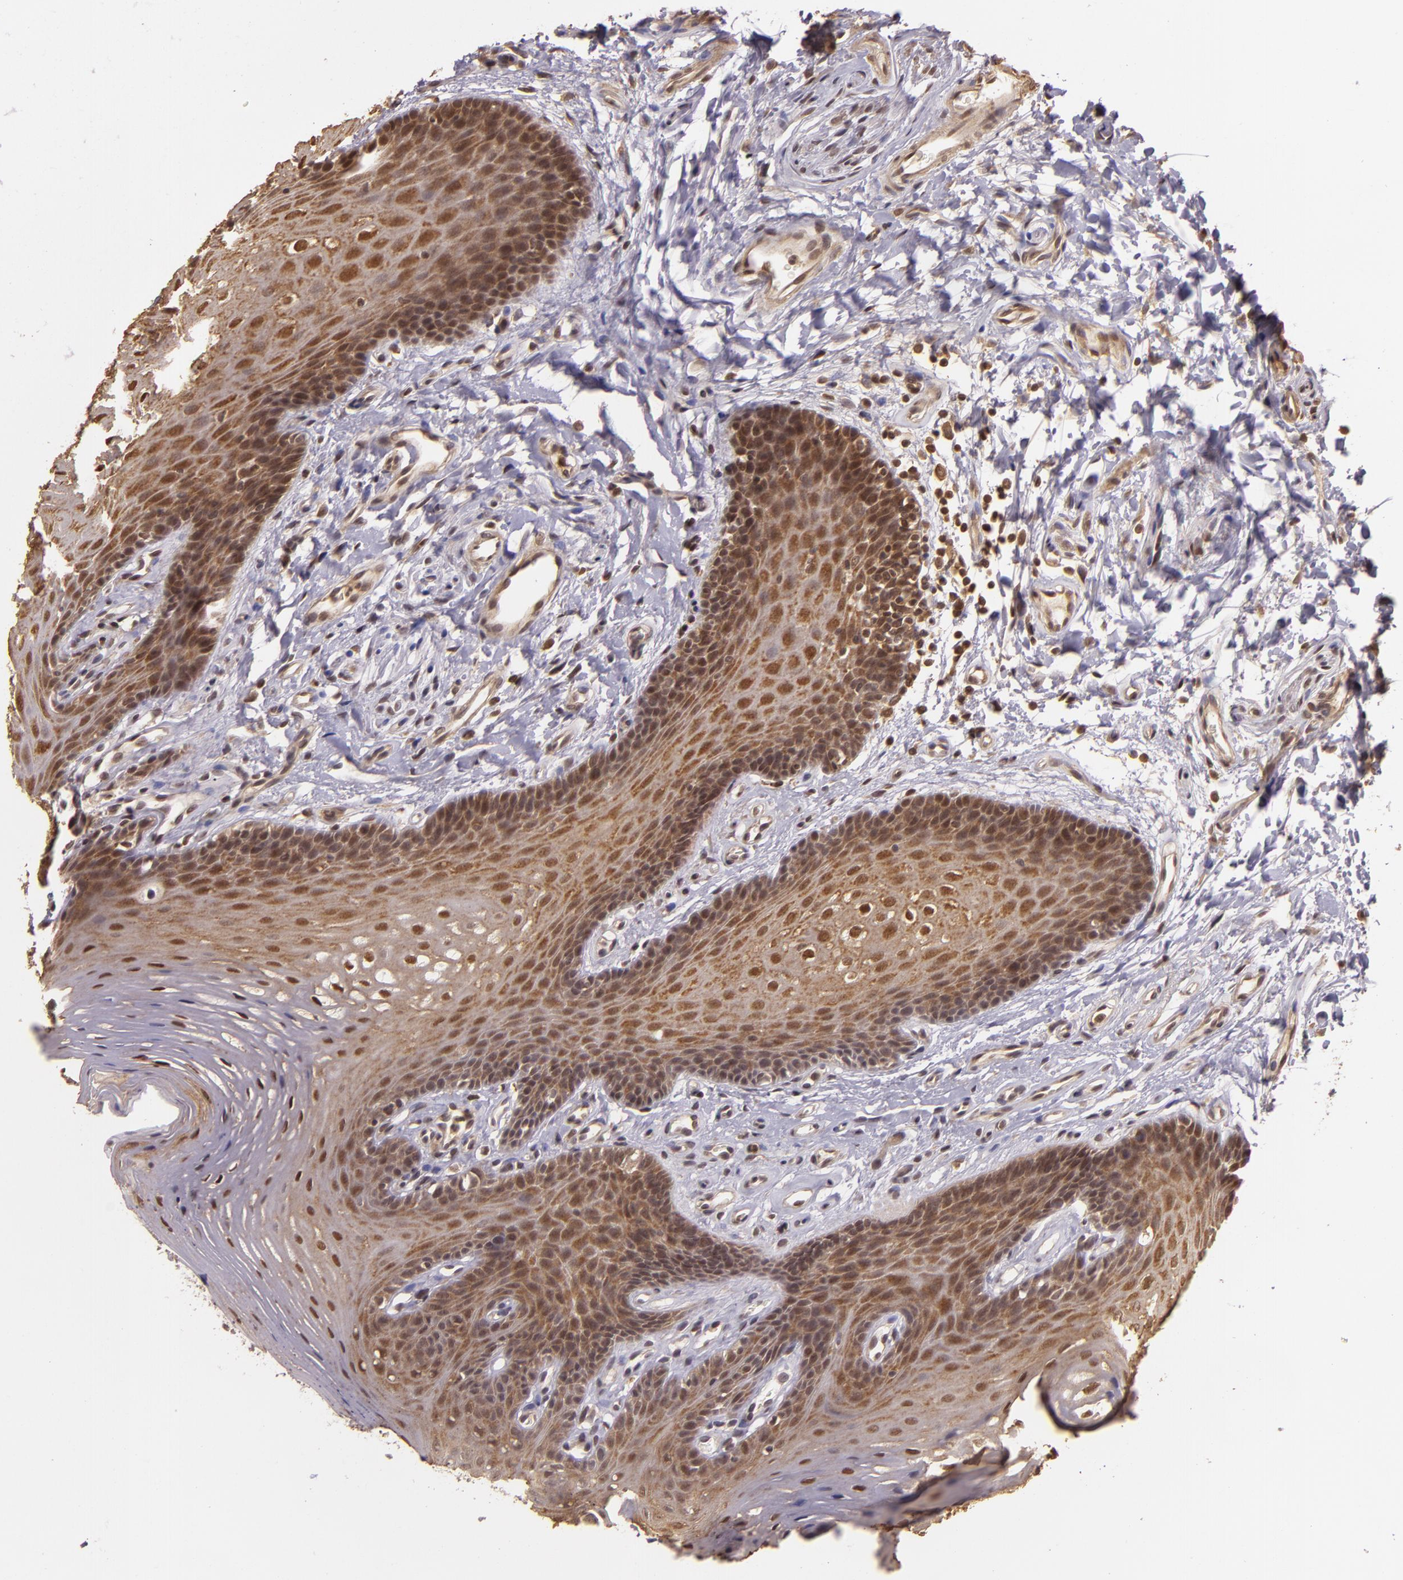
{"staining": {"intensity": "moderate", "quantity": ">75%", "location": "cytoplasmic/membranous,nuclear"}, "tissue": "oral mucosa", "cell_type": "Squamous epithelial cells", "image_type": "normal", "snomed": [{"axis": "morphology", "description": "Normal tissue, NOS"}, {"axis": "topography", "description": "Oral tissue"}], "caption": "Protein analysis of unremarkable oral mucosa shows moderate cytoplasmic/membranous,nuclear positivity in about >75% of squamous epithelial cells. The protein is shown in brown color, while the nuclei are stained blue.", "gene": "TXNRD2", "patient": {"sex": "male", "age": 62}}